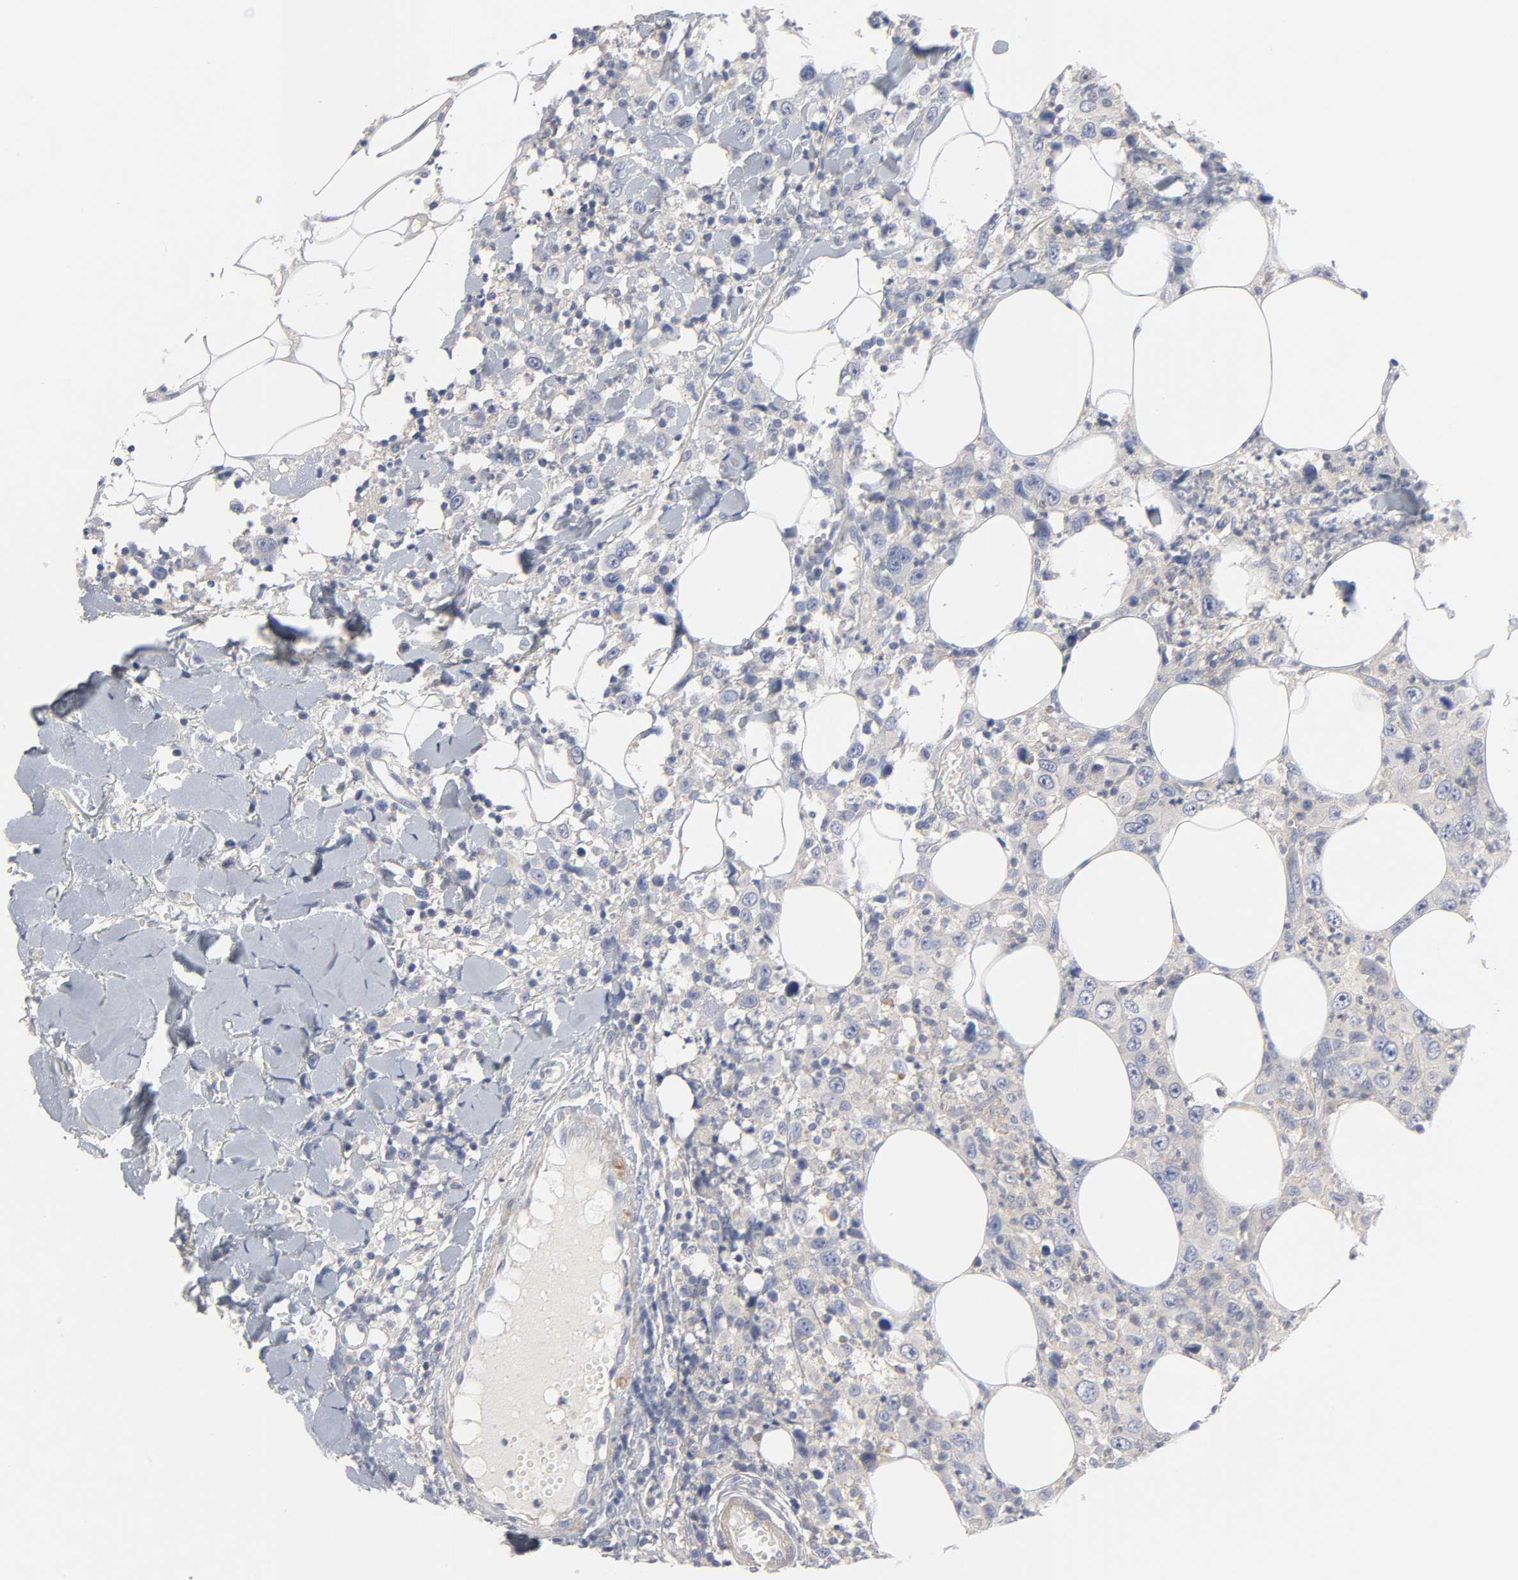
{"staining": {"intensity": "negative", "quantity": "none", "location": "none"}, "tissue": "thyroid cancer", "cell_type": "Tumor cells", "image_type": "cancer", "snomed": [{"axis": "morphology", "description": "Carcinoma, NOS"}, {"axis": "topography", "description": "Thyroid gland"}], "caption": "A histopathology image of human thyroid cancer is negative for staining in tumor cells.", "gene": "ROCK1", "patient": {"sex": "female", "age": 77}}